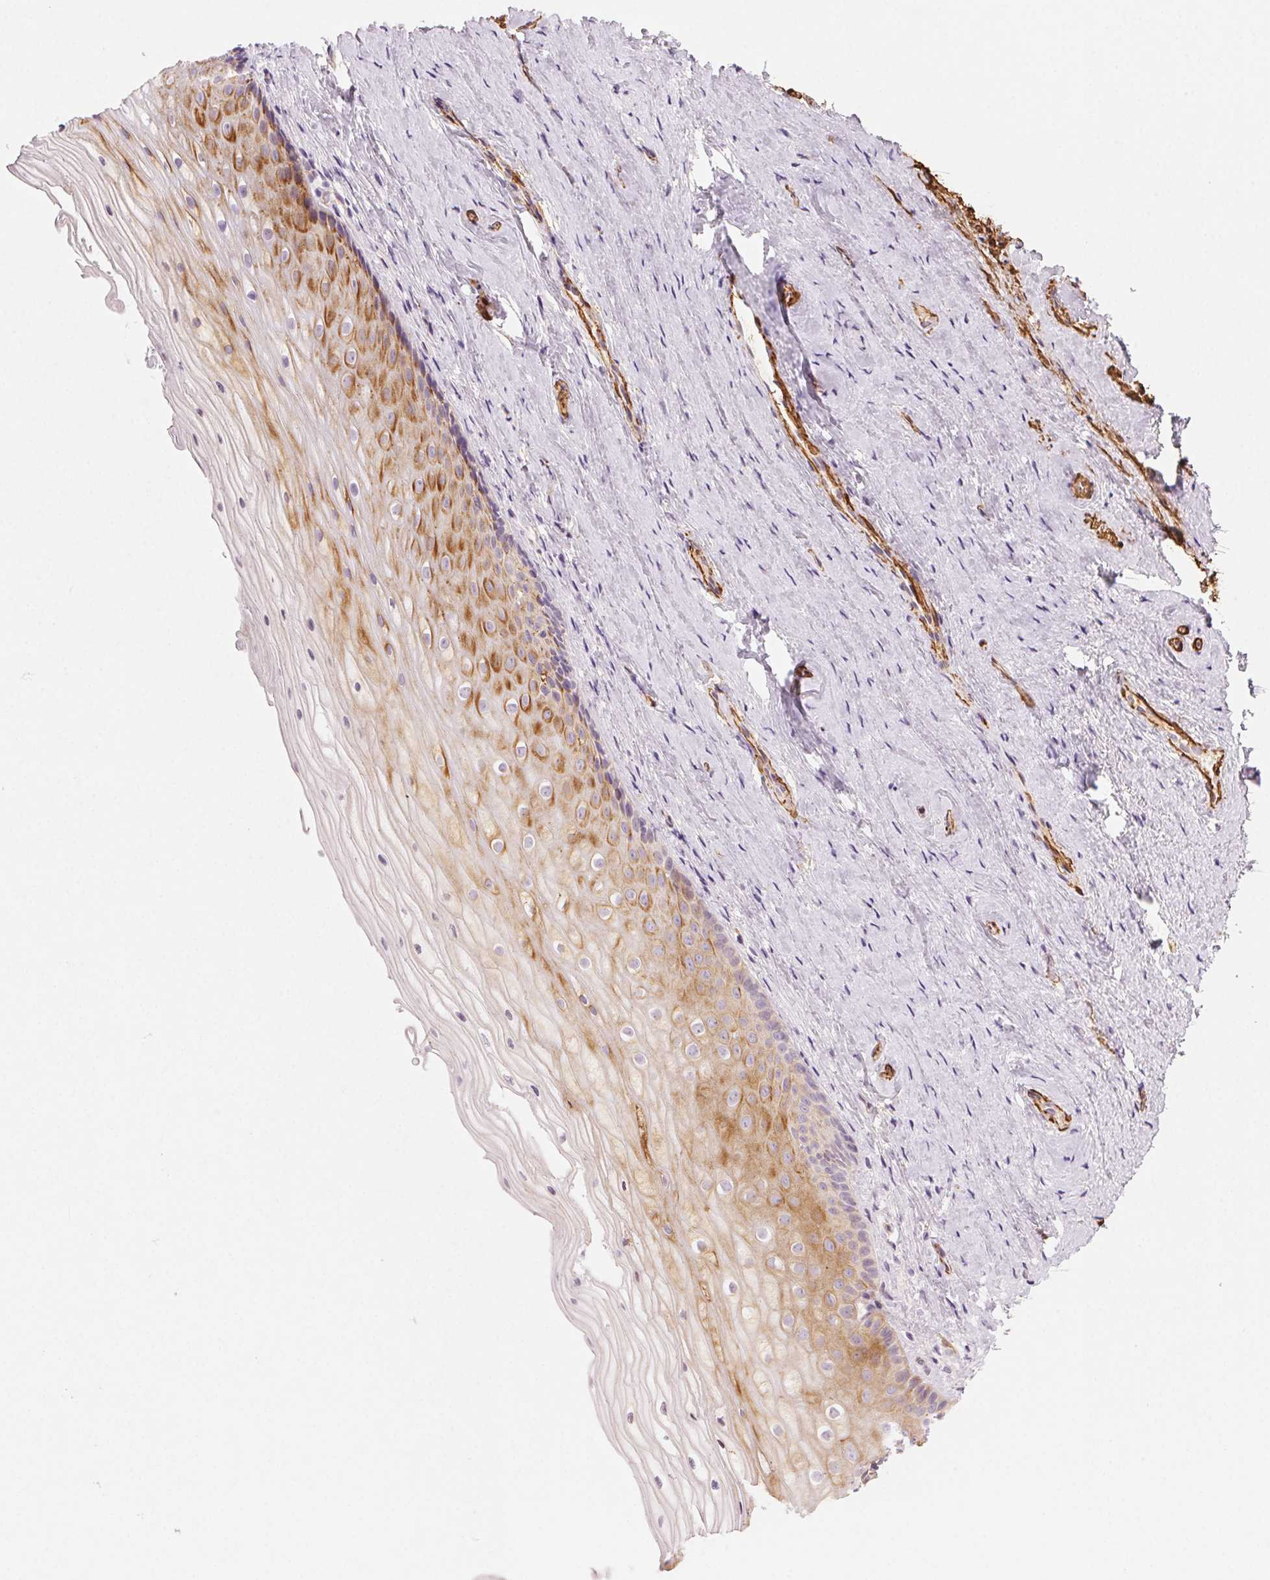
{"staining": {"intensity": "strong", "quantity": "25%-75%", "location": "cytoplasmic/membranous"}, "tissue": "vagina", "cell_type": "Squamous epithelial cells", "image_type": "normal", "snomed": [{"axis": "morphology", "description": "Normal tissue, NOS"}, {"axis": "topography", "description": "Vagina"}], "caption": "Squamous epithelial cells demonstrate high levels of strong cytoplasmic/membranous expression in about 25%-75% of cells in normal human vagina.", "gene": "GPX8", "patient": {"sex": "female", "age": 52}}